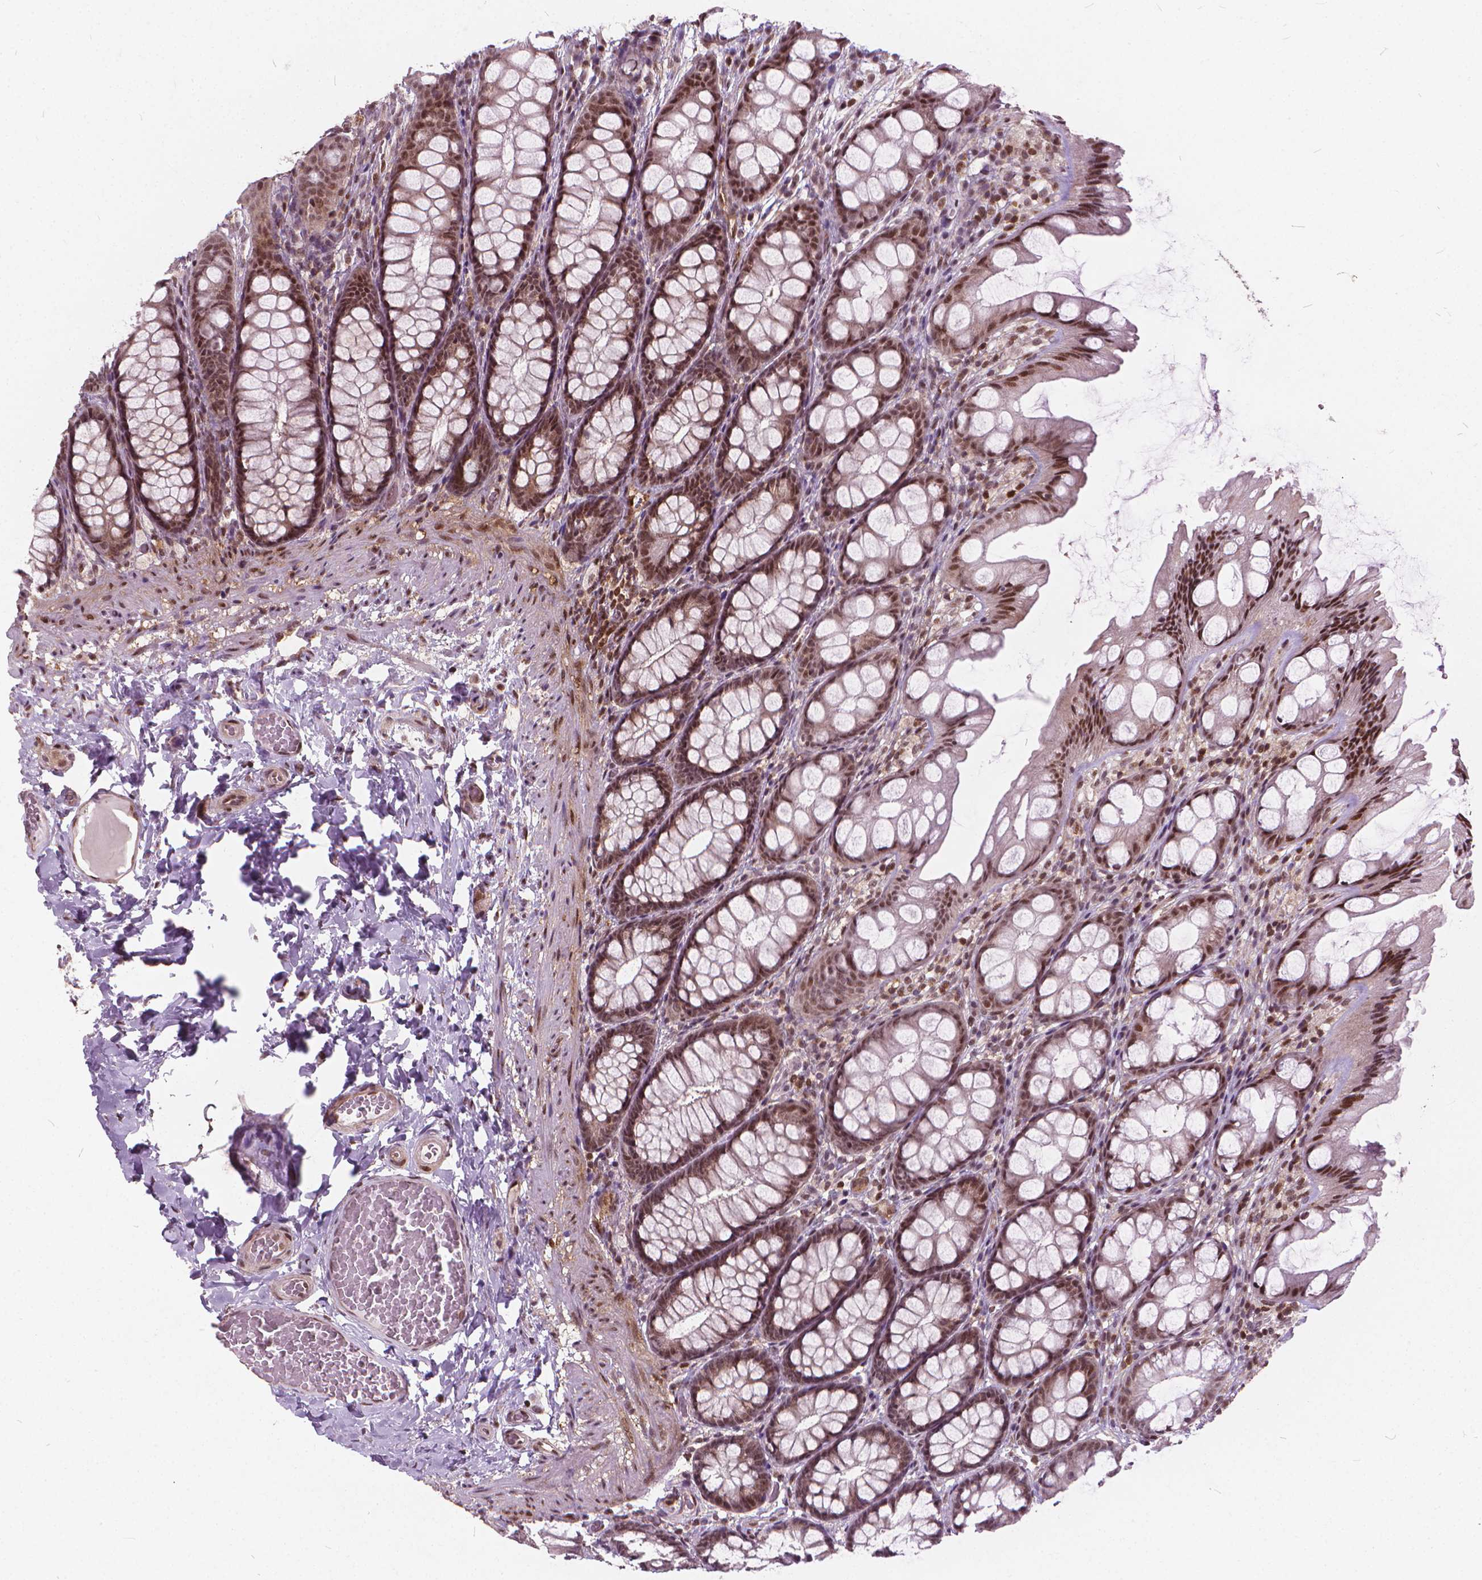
{"staining": {"intensity": "weak", "quantity": ">75%", "location": "nuclear"}, "tissue": "colon", "cell_type": "Endothelial cells", "image_type": "normal", "snomed": [{"axis": "morphology", "description": "Normal tissue, NOS"}, {"axis": "topography", "description": "Colon"}], "caption": "This is a photomicrograph of immunohistochemistry staining of benign colon, which shows weak expression in the nuclear of endothelial cells.", "gene": "STAT5B", "patient": {"sex": "male", "age": 47}}